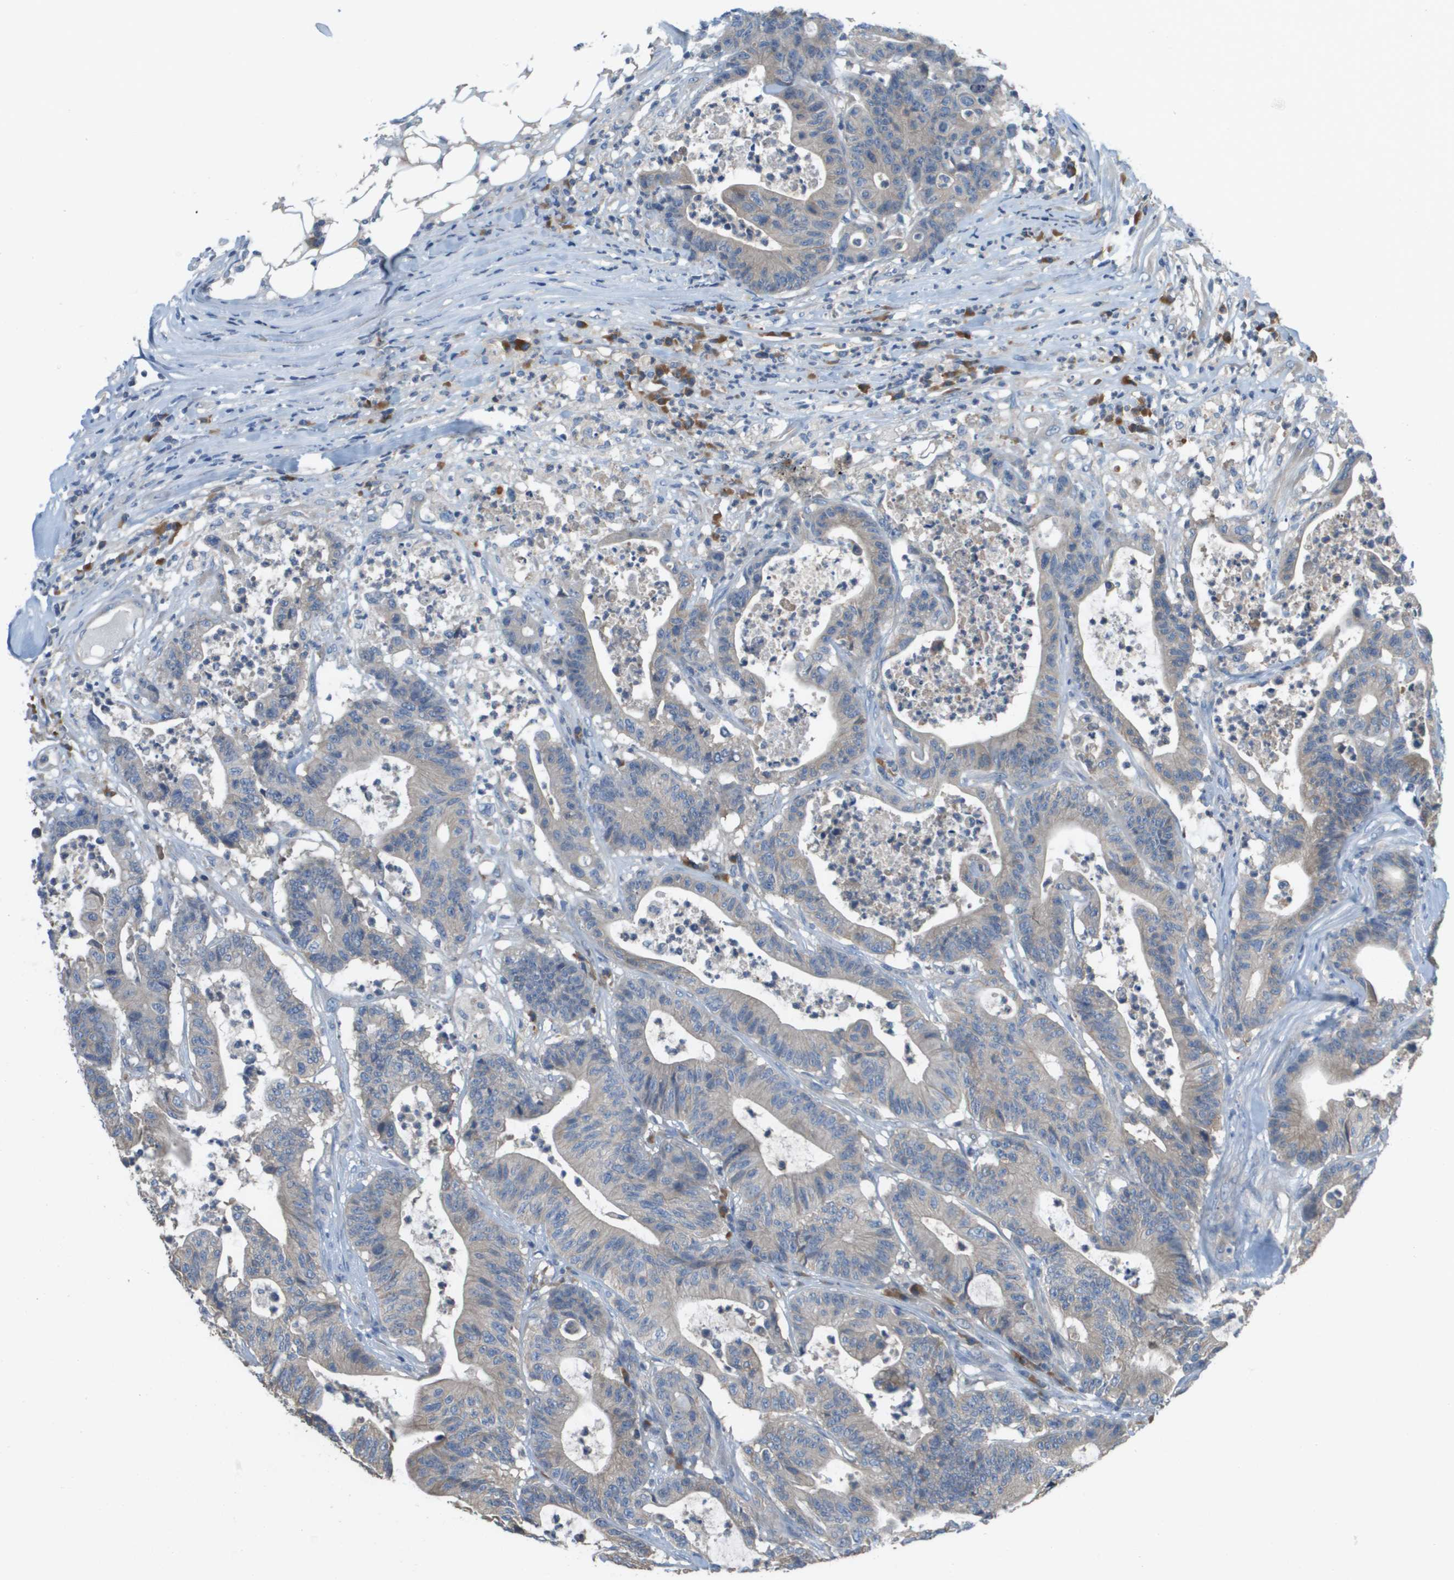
{"staining": {"intensity": "weak", "quantity": "<25%", "location": "cytoplasmic/membranous"}, "tissue": "colorectal cancer", "cell_type": "Tumor cells", "image_type": "cancer", "snomed": [{"axis": "morphology", "description": "Adenocarcinoma, NOS"}, {"axis": "topography", "description": "Colon"}], "caption": "Tumor cells are negative for protein expression in human adenocarcinoma (colorectal).", "gene": "UBA5", "patient": {"sex": "female", "age": 84}}